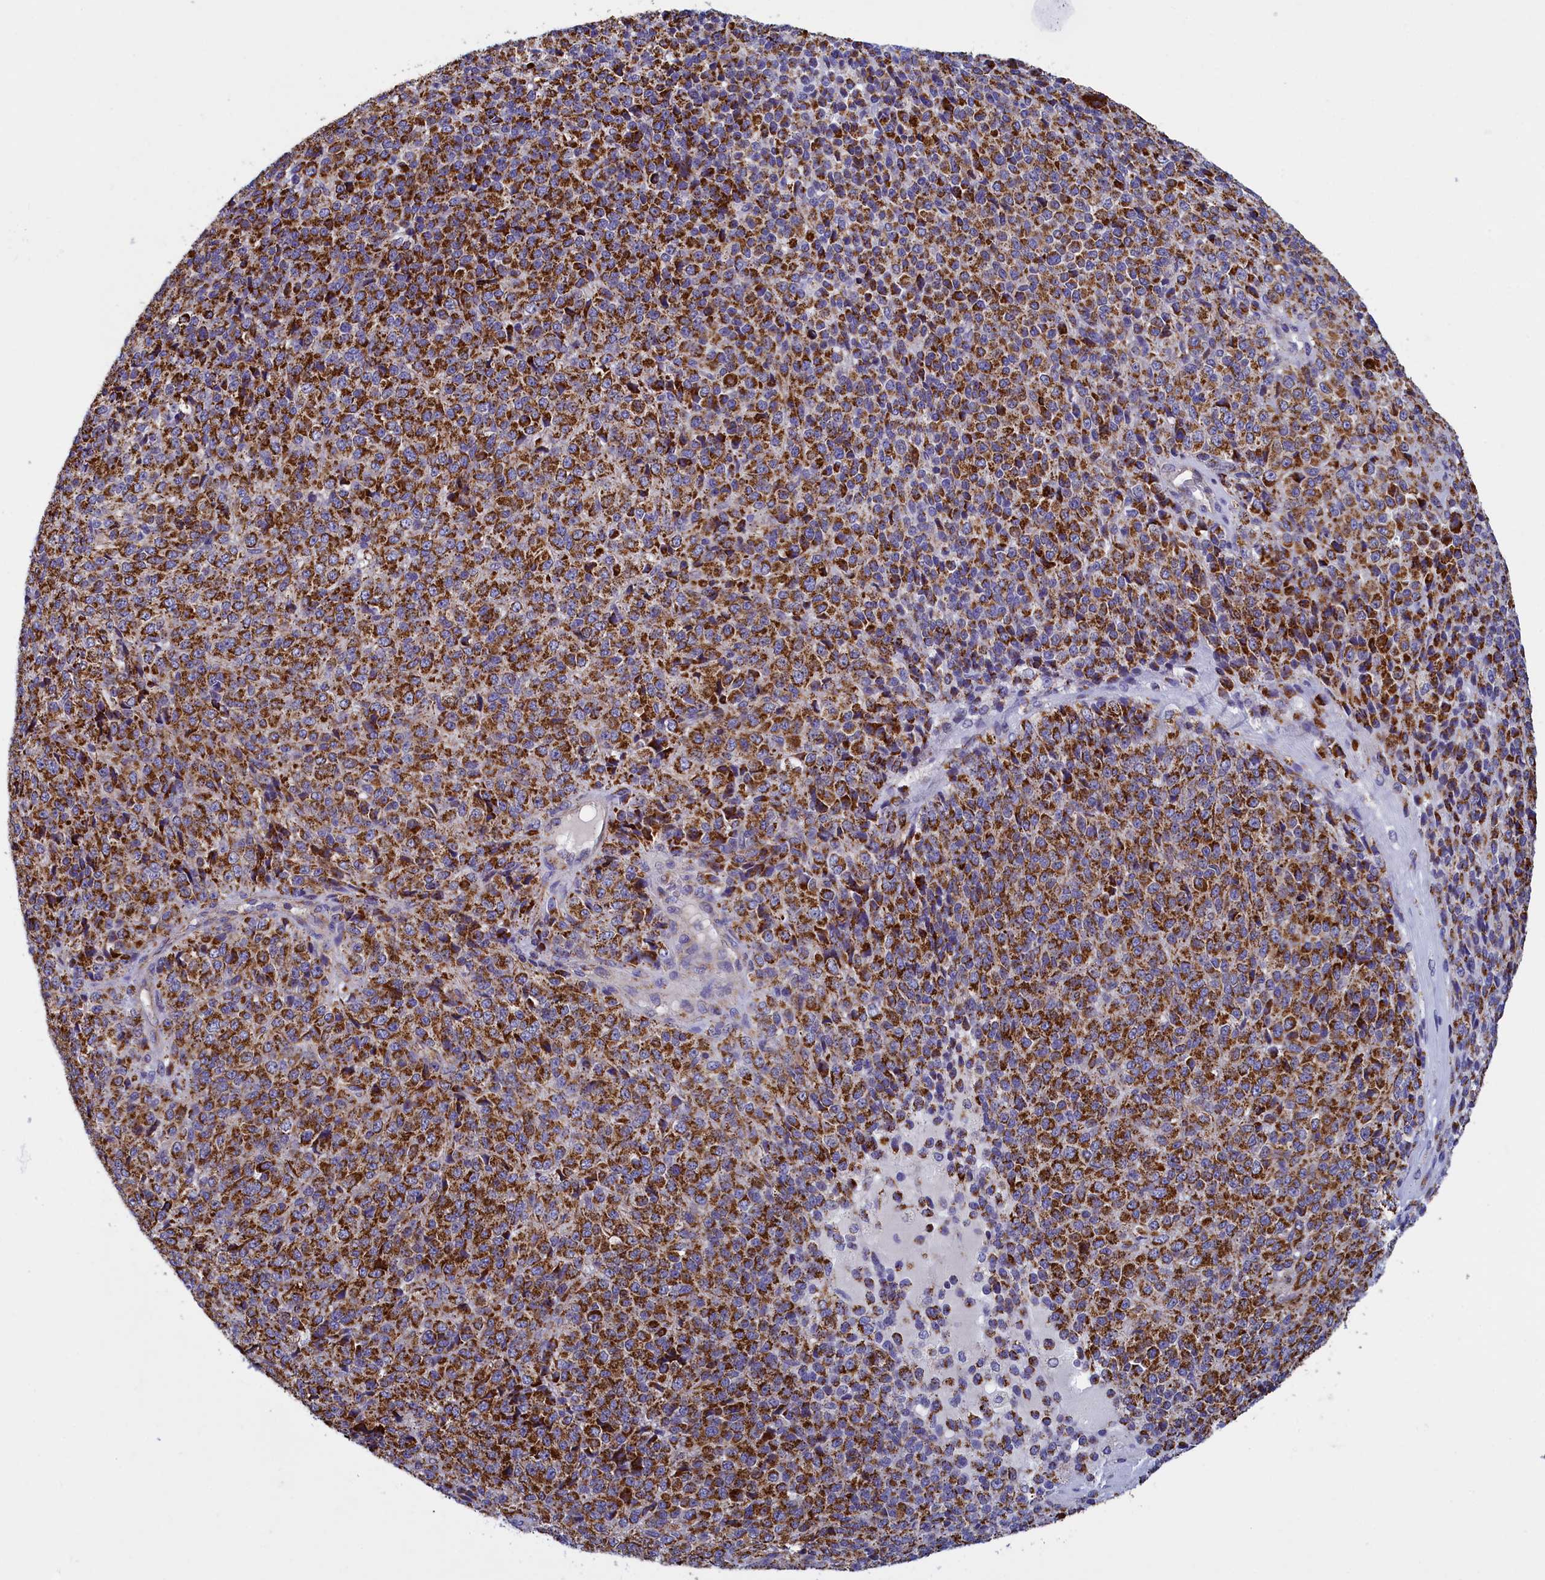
{"staining": {"intensity": "strong", "quantity": ">75%", "location": "cytoplasmic/membranous"}, "tissue": "melanoma", "cell_type": "Tumor cells", "image_type": "cancer", "snomed": [{"axis": "morphology", "description": "Malignant melanoma, Metastatic site"}, {"axis": "topography", "description": "Brain"}], "caption": "Immunohistochemical staining of human malignant melanoma (metastatic site) reveals strong cytoplasmic/membranous protein positivity in about >75% of tumor cells.", "gene": "IFT122", "patient": {"sex": "female", "age": 56}}